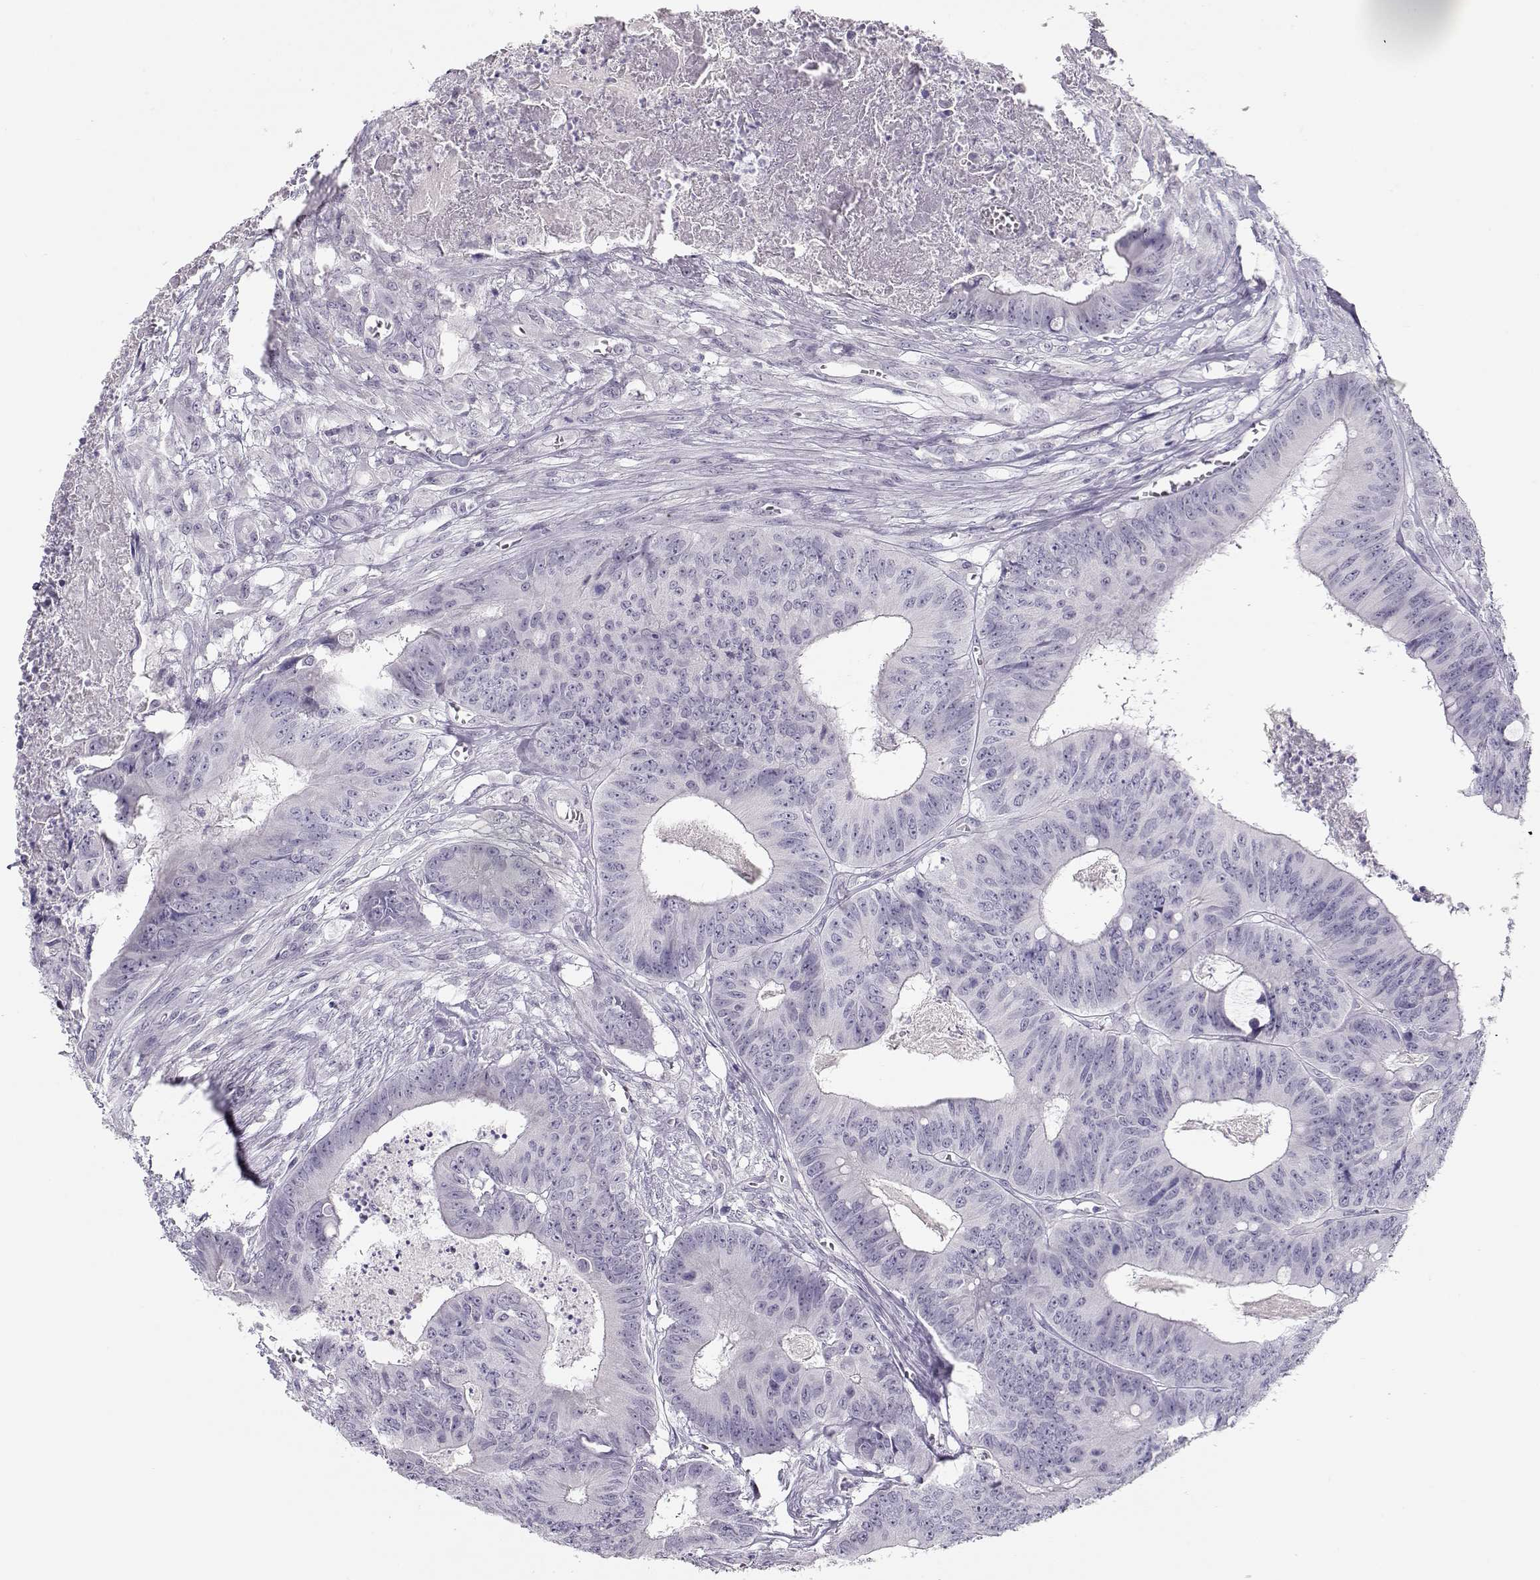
{"staining": {"intensity": "negative", "quantity": "none", "location": "none"}, "tissue": "colorectal cancer", "cell_type": "Tumor cells", "image_type": "cancer", "snomed": [{"axis": "morphology", "description": "Adenocarcinoma, NOS"}, {"axis": "topography", "description": "Colon"}], "caption": "DAB immunohistochemical staining of human colorectal adenocarcinoma demonstrates no significant expression in tumor cells.", "gene": "IMPG1", "patient": {"sex": "male", "age": 84}}